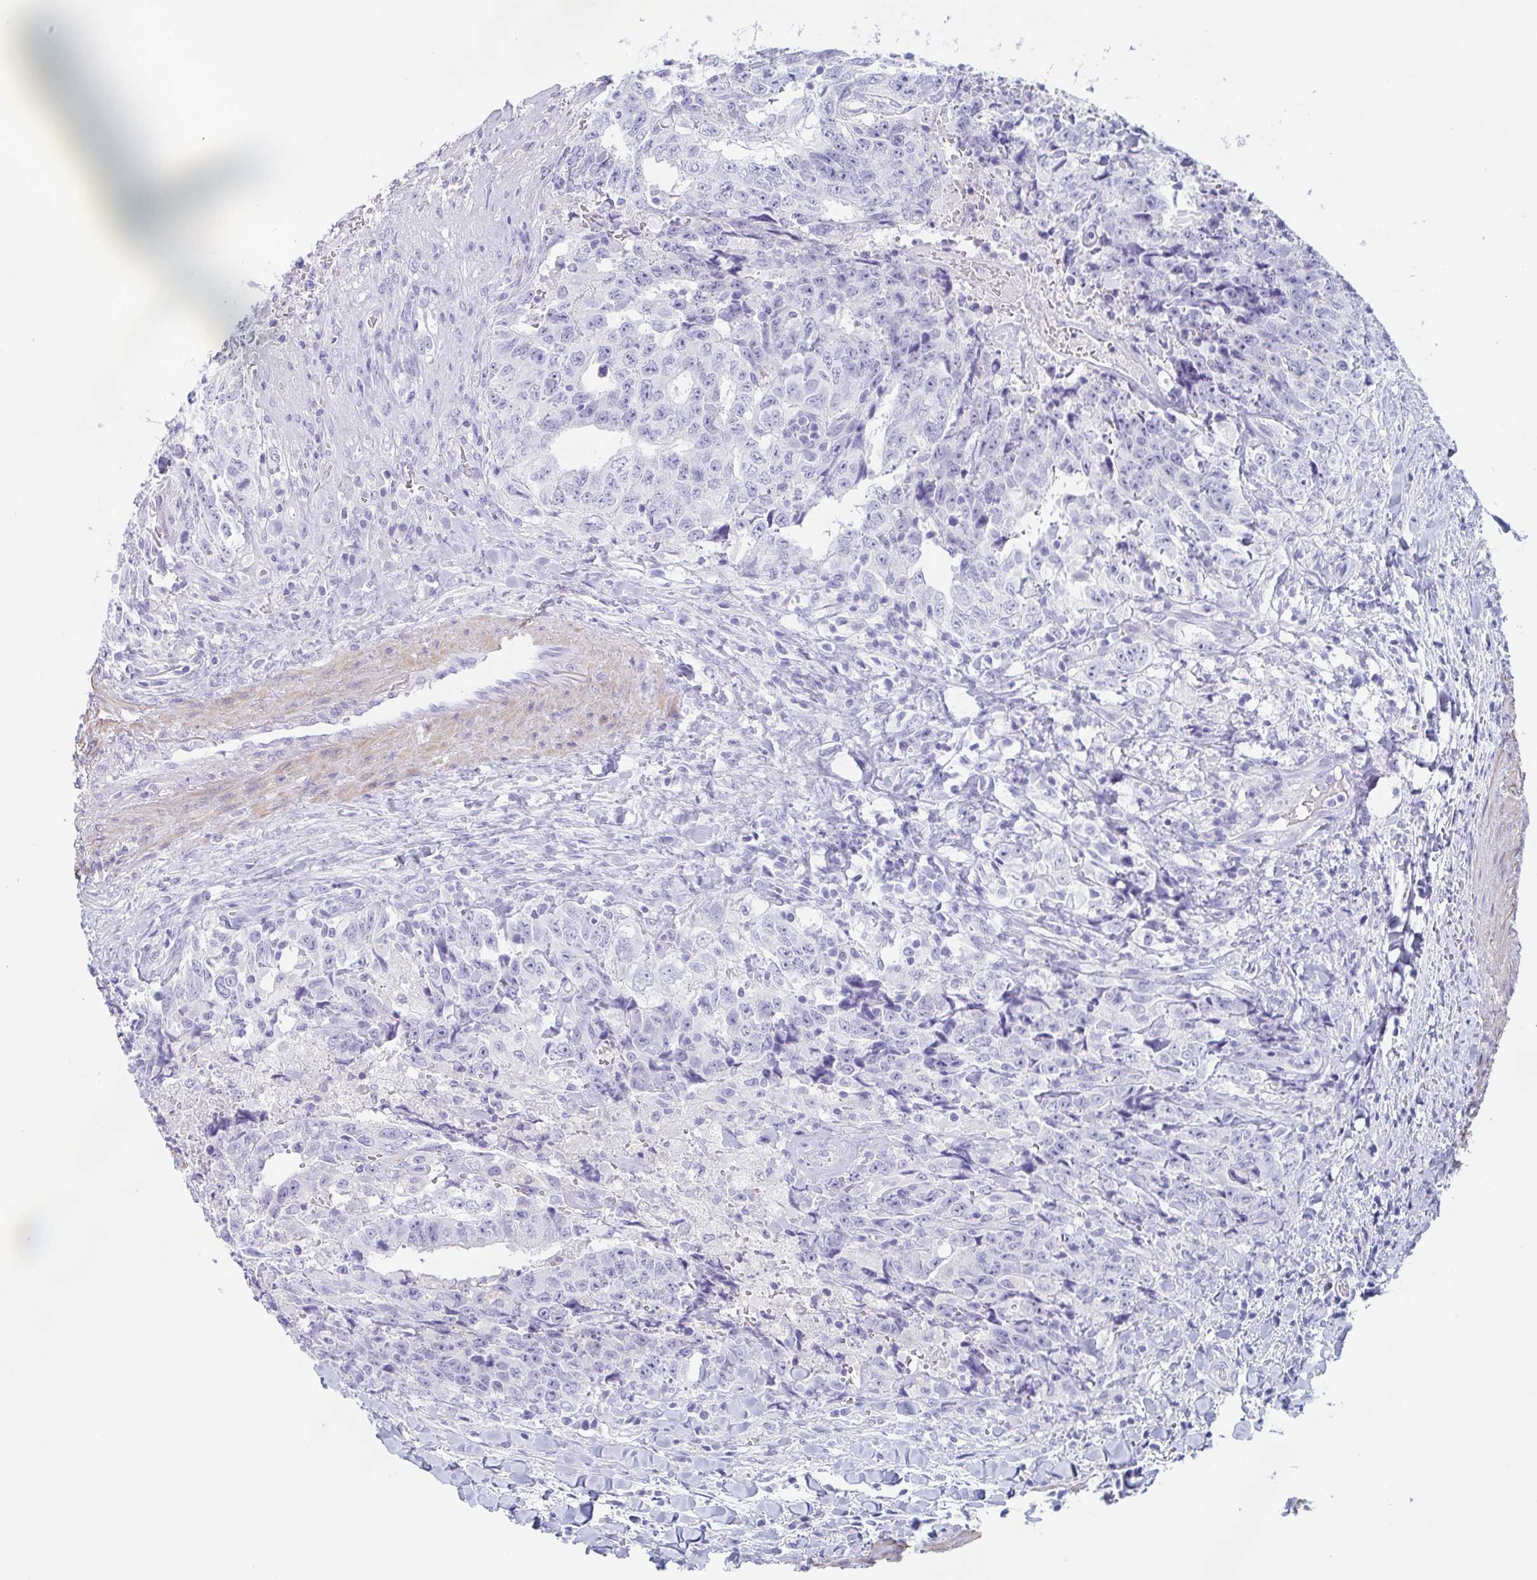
{"staining": {"intensity": "negative", "quantity": "none", "location": "none"}, "tissue": "testis cancer", "cell_type": "Tumor cells", "image_type": "cancer", "snomed": [{"axis": "morphology", "description": "Carcinoma, Embryonal, NOS"}, {"axis": "topography", "description": "Testis"}], "caption": "Human testis cancer (embryonal carcinoma) stained for a protein using immunohistochemistry (IHC) shows no staining in tumor cells.", "gene": "TAGLN3", "patient": {"sex": "male", "age": 24}}